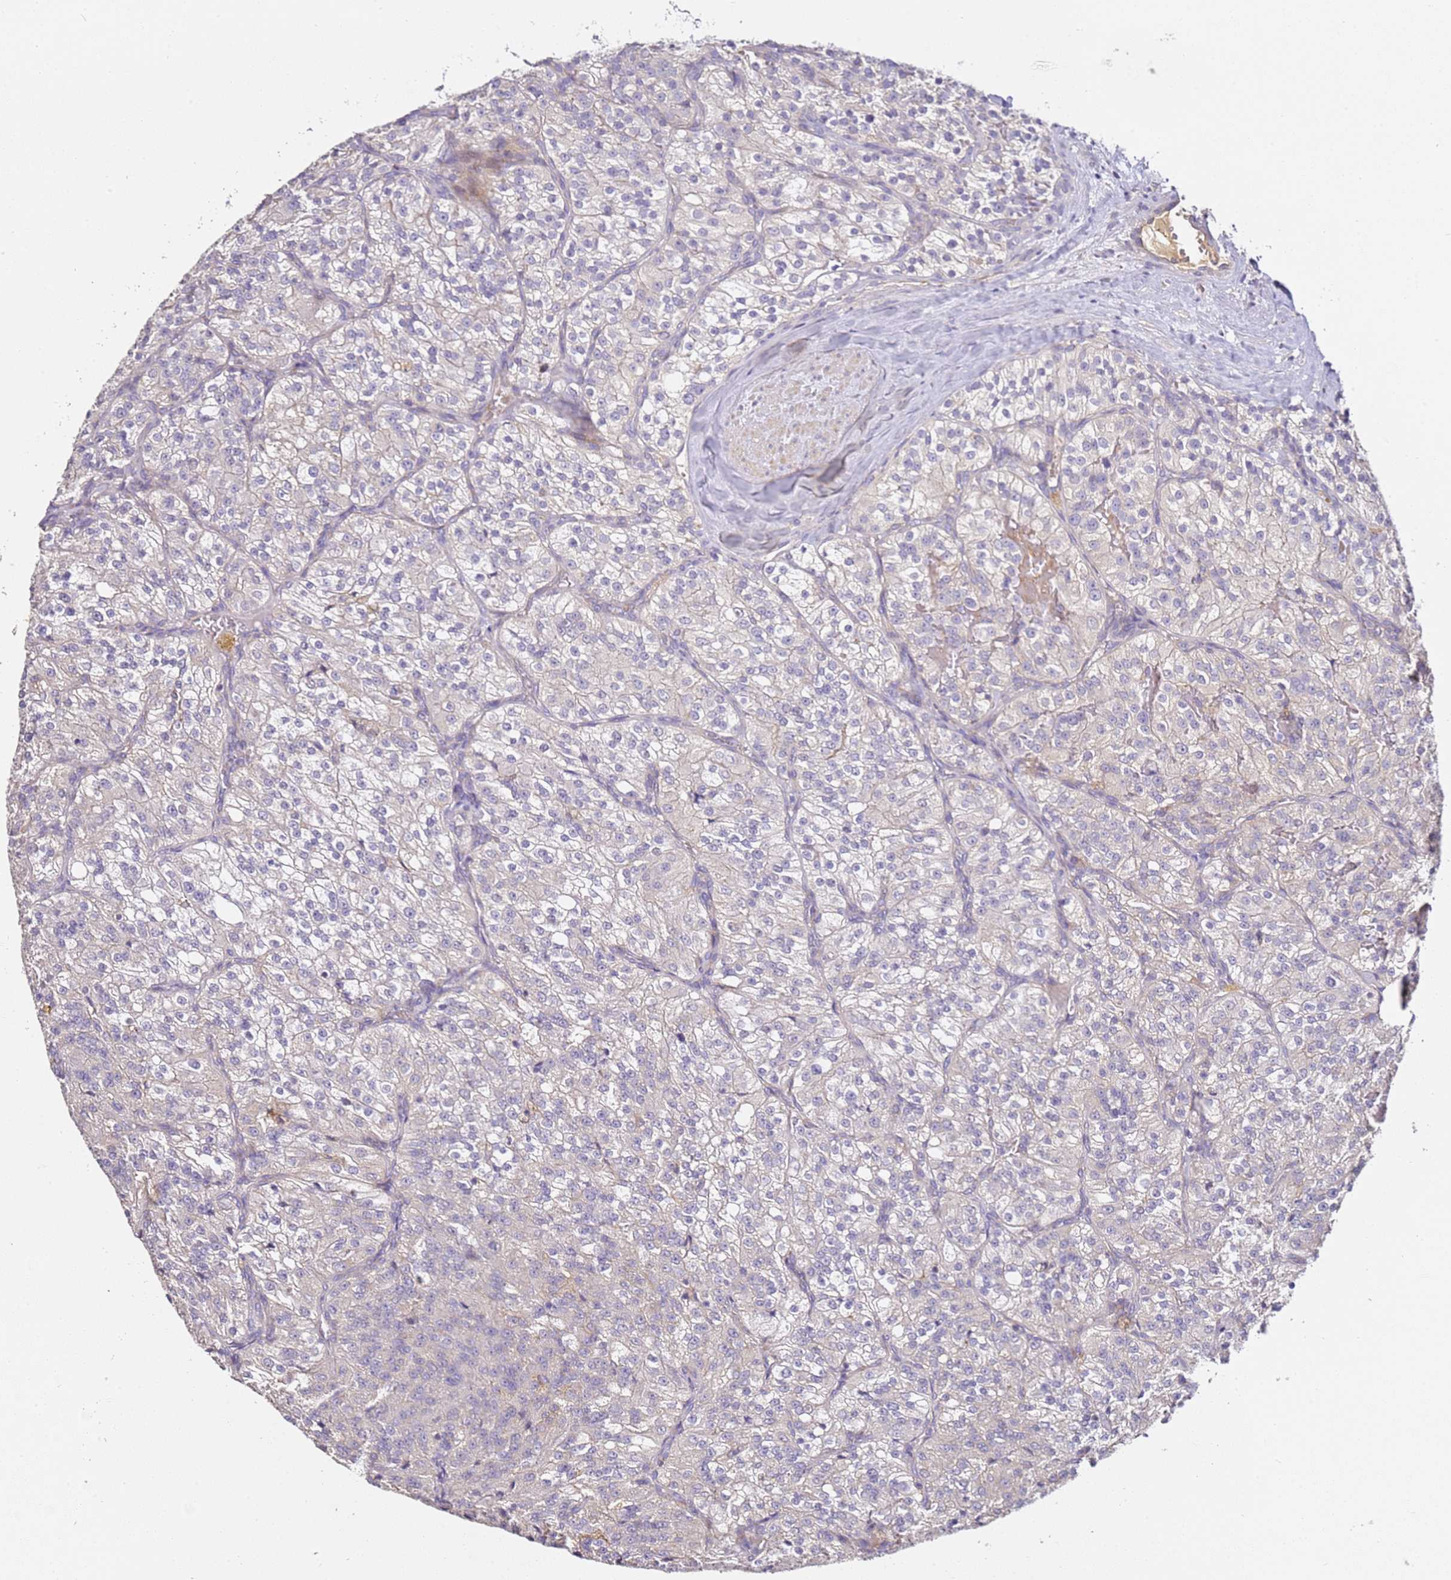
{"staining": {"intensity": "negative", "quantity": "none", "location": "none"}, "tissue": "renal cancer", "cell_type": "Tumor cells", "image_type": "cancer", "snomed": [{"axis": "morphology", "description": "Adenocarcinoma, NOS"}, {"axis": "topography", "description": "Kidney"}], "caption": "Adenocarcinoma (renal) was stained to show a protein in brown. There is no significant expression in tumor cells.", "gene": "OR2B11", "patient": {"sex": "female", "age": 63}}